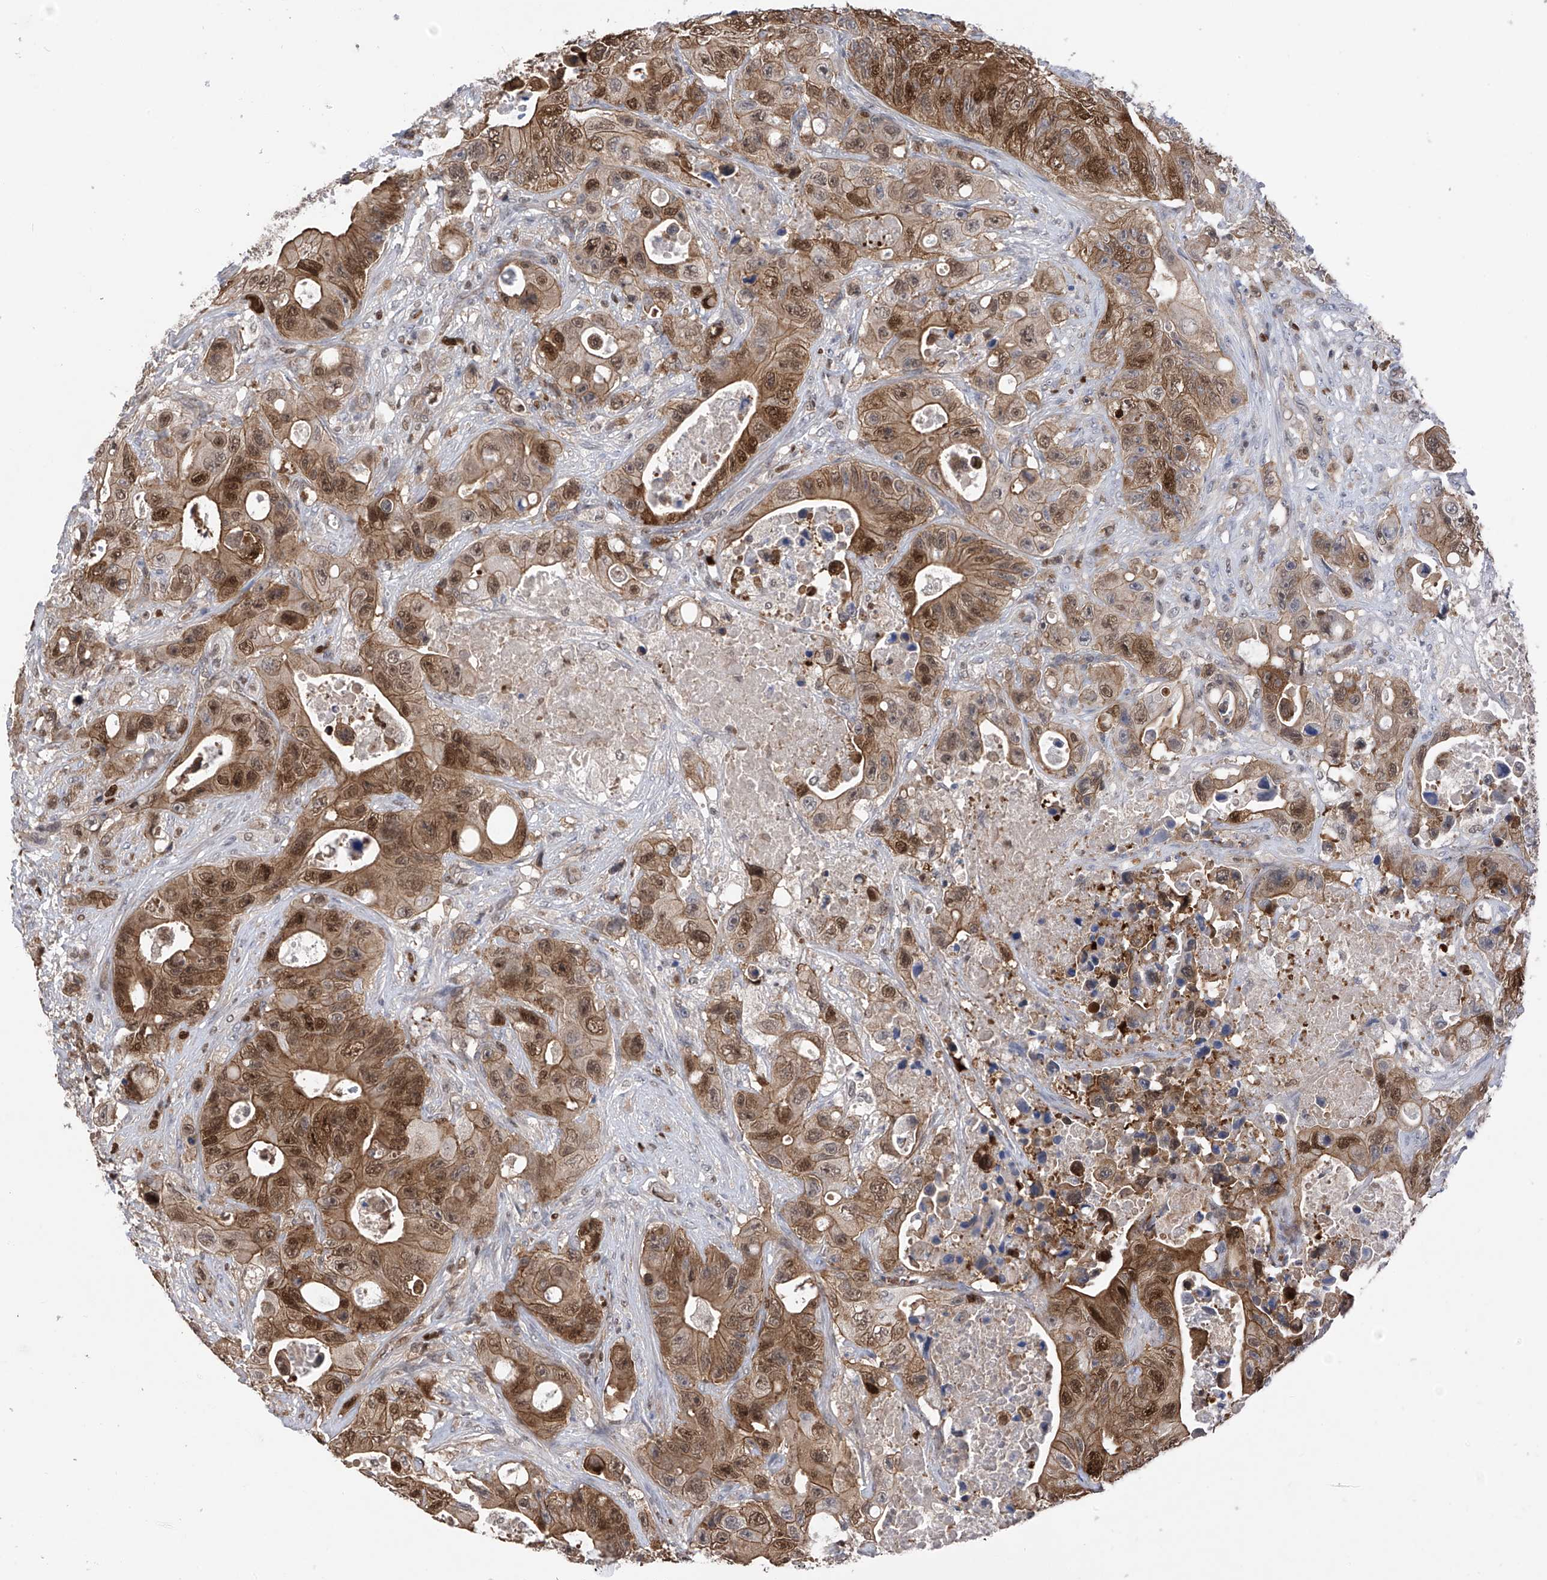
{"staining": {"intensity": "moderate", "quantity": ">75%", "location": "cytoplasmic/membranous,nuclear"}, "tissue": "colorectal cancer", "cell_type": "Tumor cells", "image_type": "cancer", "snomed": [{"axis": "morphology", "description": "Adenocarcinoma, NOS"}, {"axis": "topography", "description": "Colon"}], "caption": "High-power microscopy captured an immunohistochemistry (IHC) photomicrograph of colorectal cancer, revealing moderate cytoplasmic/membranous and nuclear staining in about >75% of tumor cells.", "gene": "DNAJC9", "patient": {"sex": "female", "age": 46}}